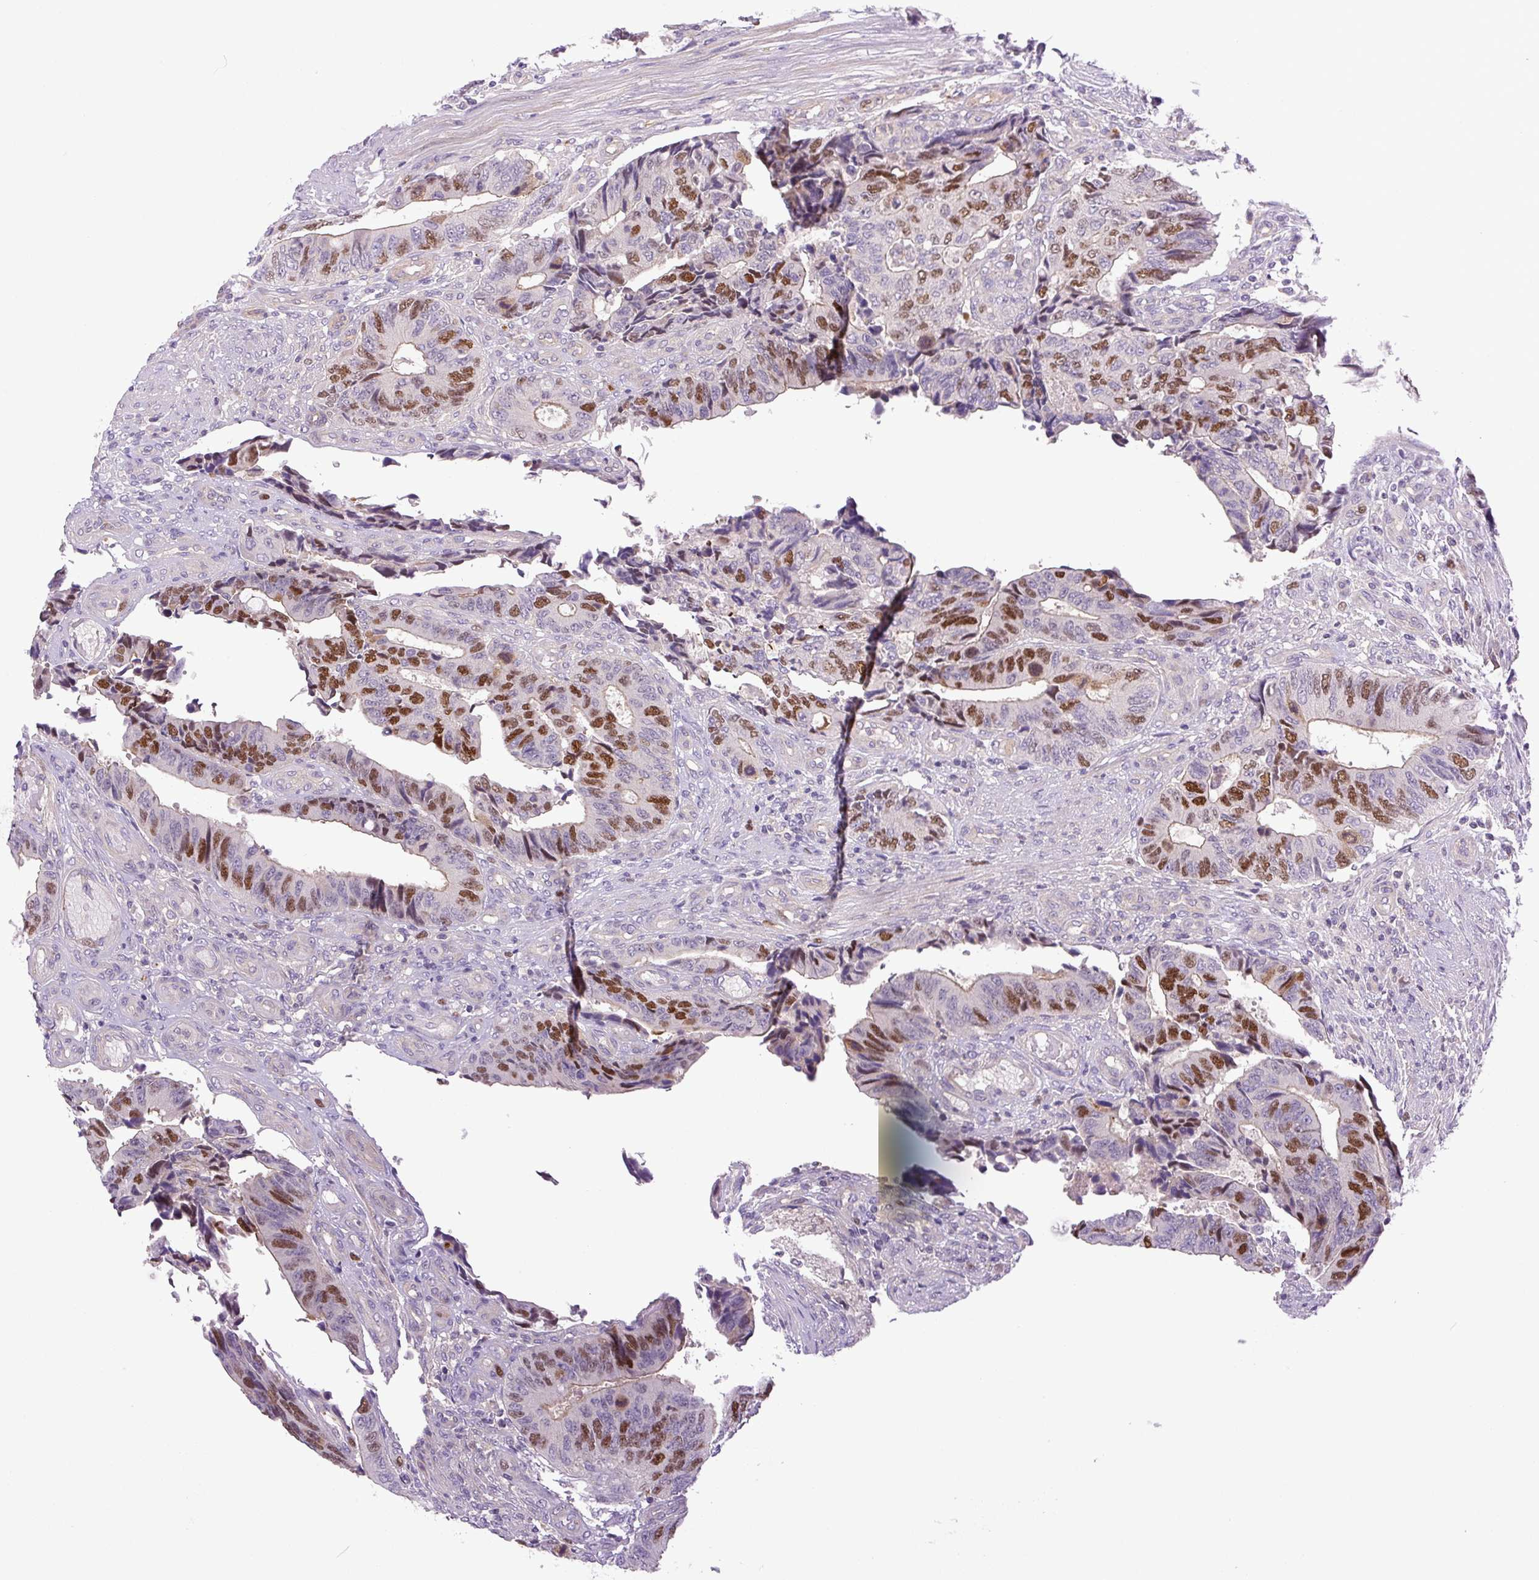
{"staining": {"intensity": "strong", "quantity": "25%-75%", "location": "nuclear"}, "tissue": "colorectal cancer", "cell_type": "Tumor cells", "image_type": "cancer", "snomed": [{"axis": "morphology", "description": "Adenocarcinoma, NOS"}, {"axis": "topography", "description": "Colon"}], "caption": "Colorectal cancer (adenocarcinoma) tissue displays strong nuclear staining in approximately 25%-75% of tumor cells, visualized by immunohistochemistry.", "gene": "KIFC1", "patient": {"sex": "male", "age": 87}}